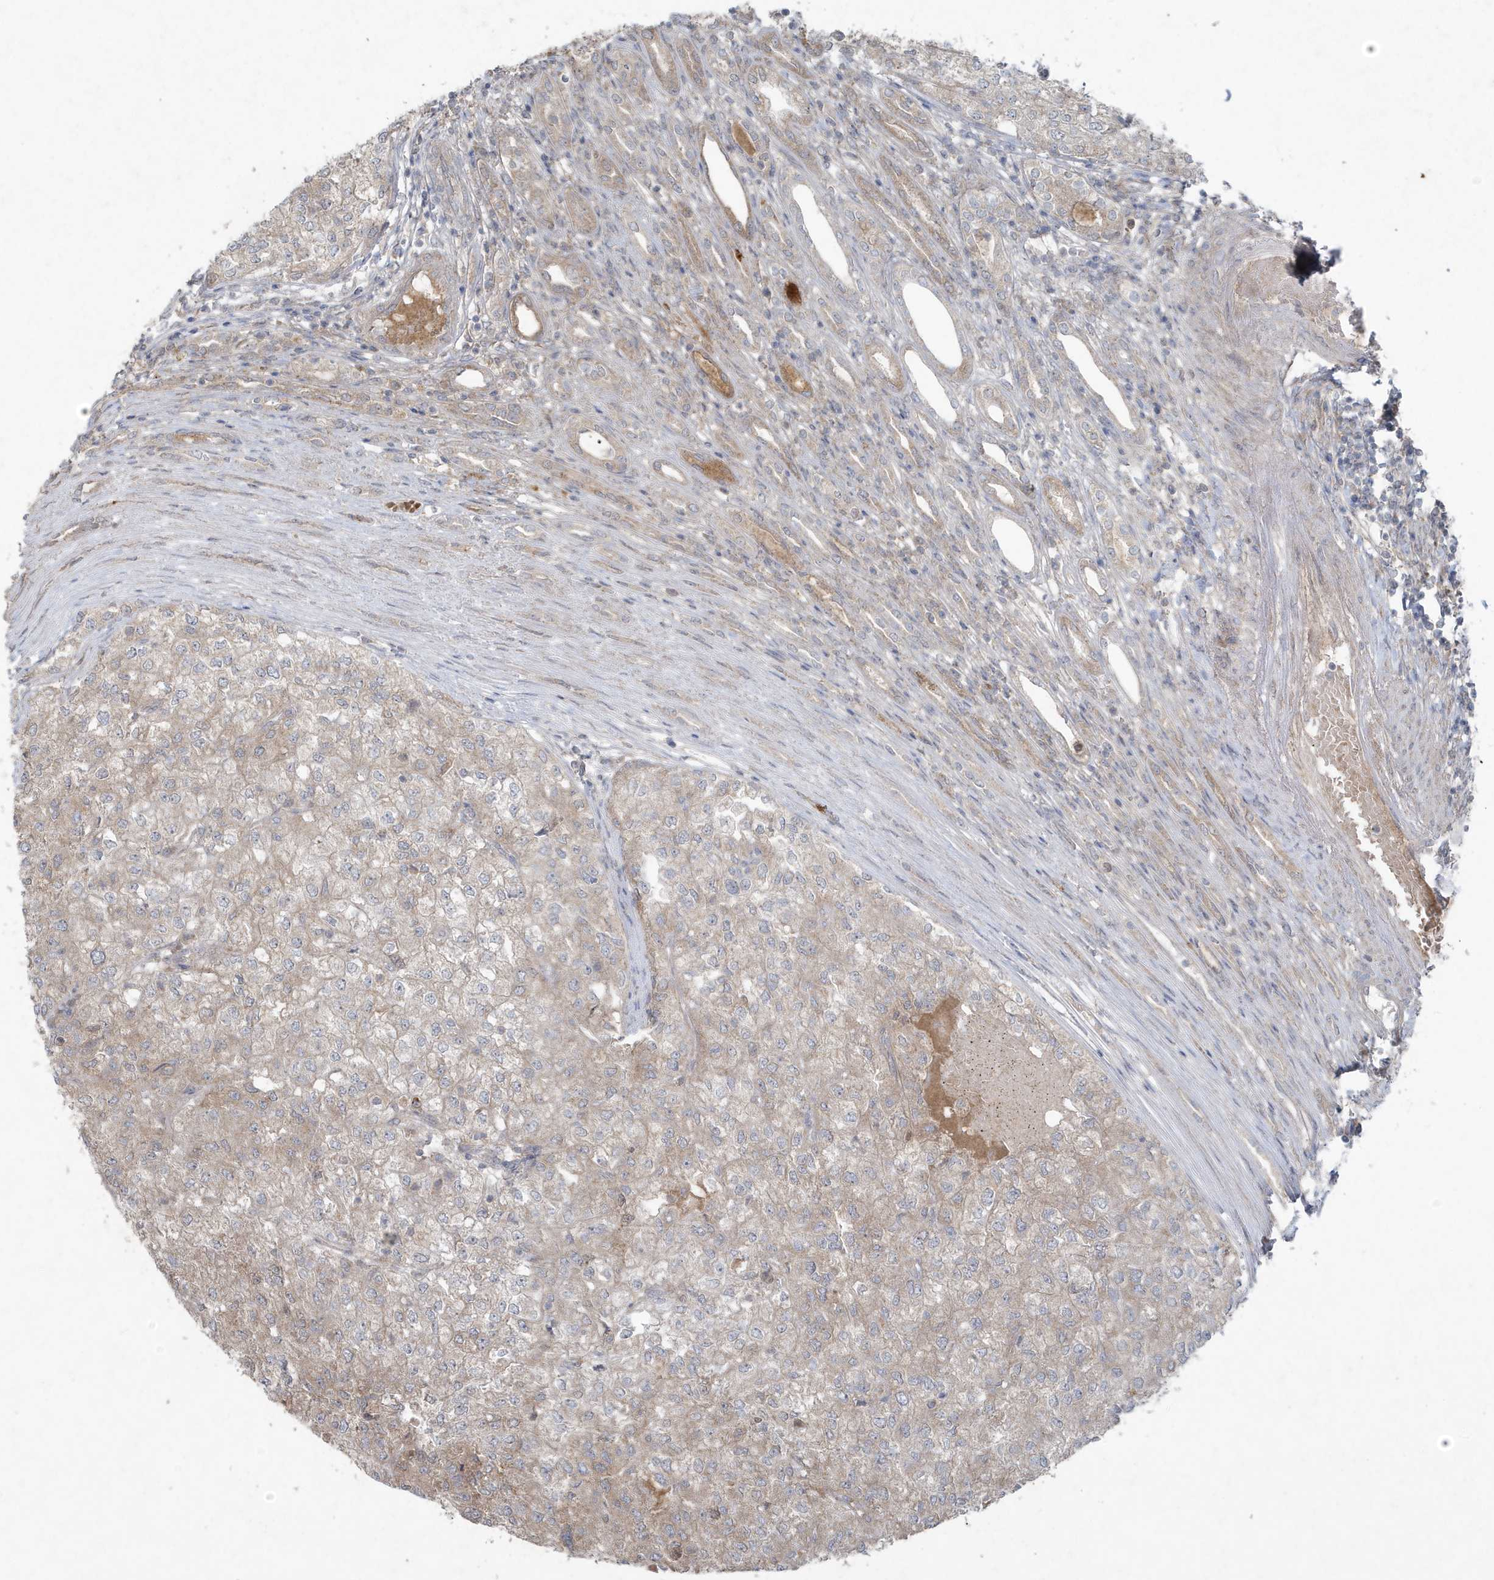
{"staining": {"intensity": "weak", "quantity": "<25%", "location": "cytoplasmic/membranous"}, "tissue": "renal cancer", "cell_type": "Tumor cells", "image_type": "cancer", "snomed": [{"axis": "morphology", "description": "Adenocarcinoma, NOS"}, {"axis": "topography", "description": "Kidney"}], "caption": "An IHC image of renal cancer is shown. There is no staining in tumor cells of renal cancer.", "gene": "C1RL", "patient": {"sex": "female", "age": 54}}